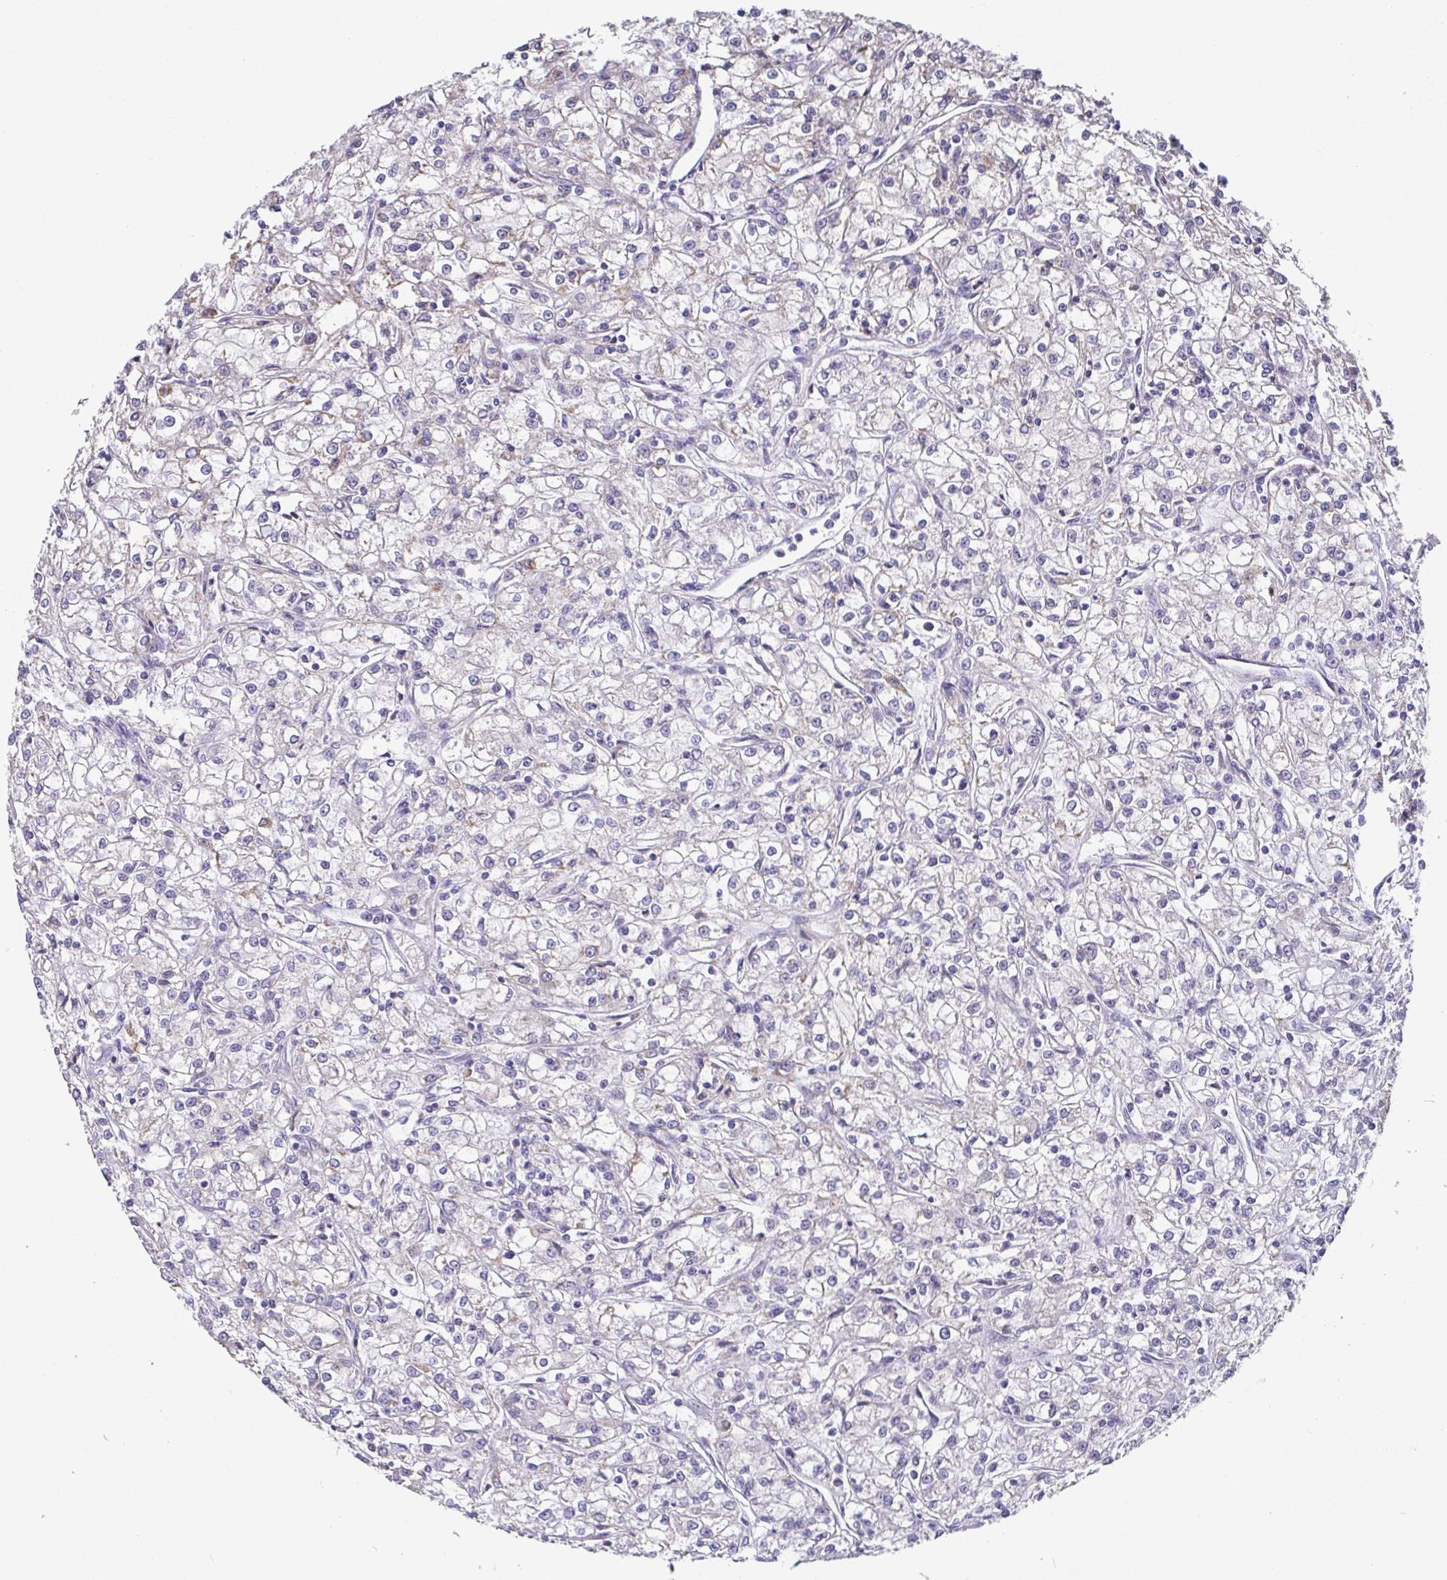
{"staining": {"intensity": "negative", "quantity": "none", "location": "none"}, "tissue": "renal cancer", "cell_type": "Tumor cells", "image_type": "cancer", "snomed": [{"axis": "morphology", "description": "Adenocarcinoma, NOS"}, {"axis": "topography", "description": "Kidney"}], "caption": "This is a micrograph of IHC staining of renal adenocarcinoma, which shows no staining in tumor cells.", "gene": "IDH1", "patient": {"sex": "female", "age": 59}}